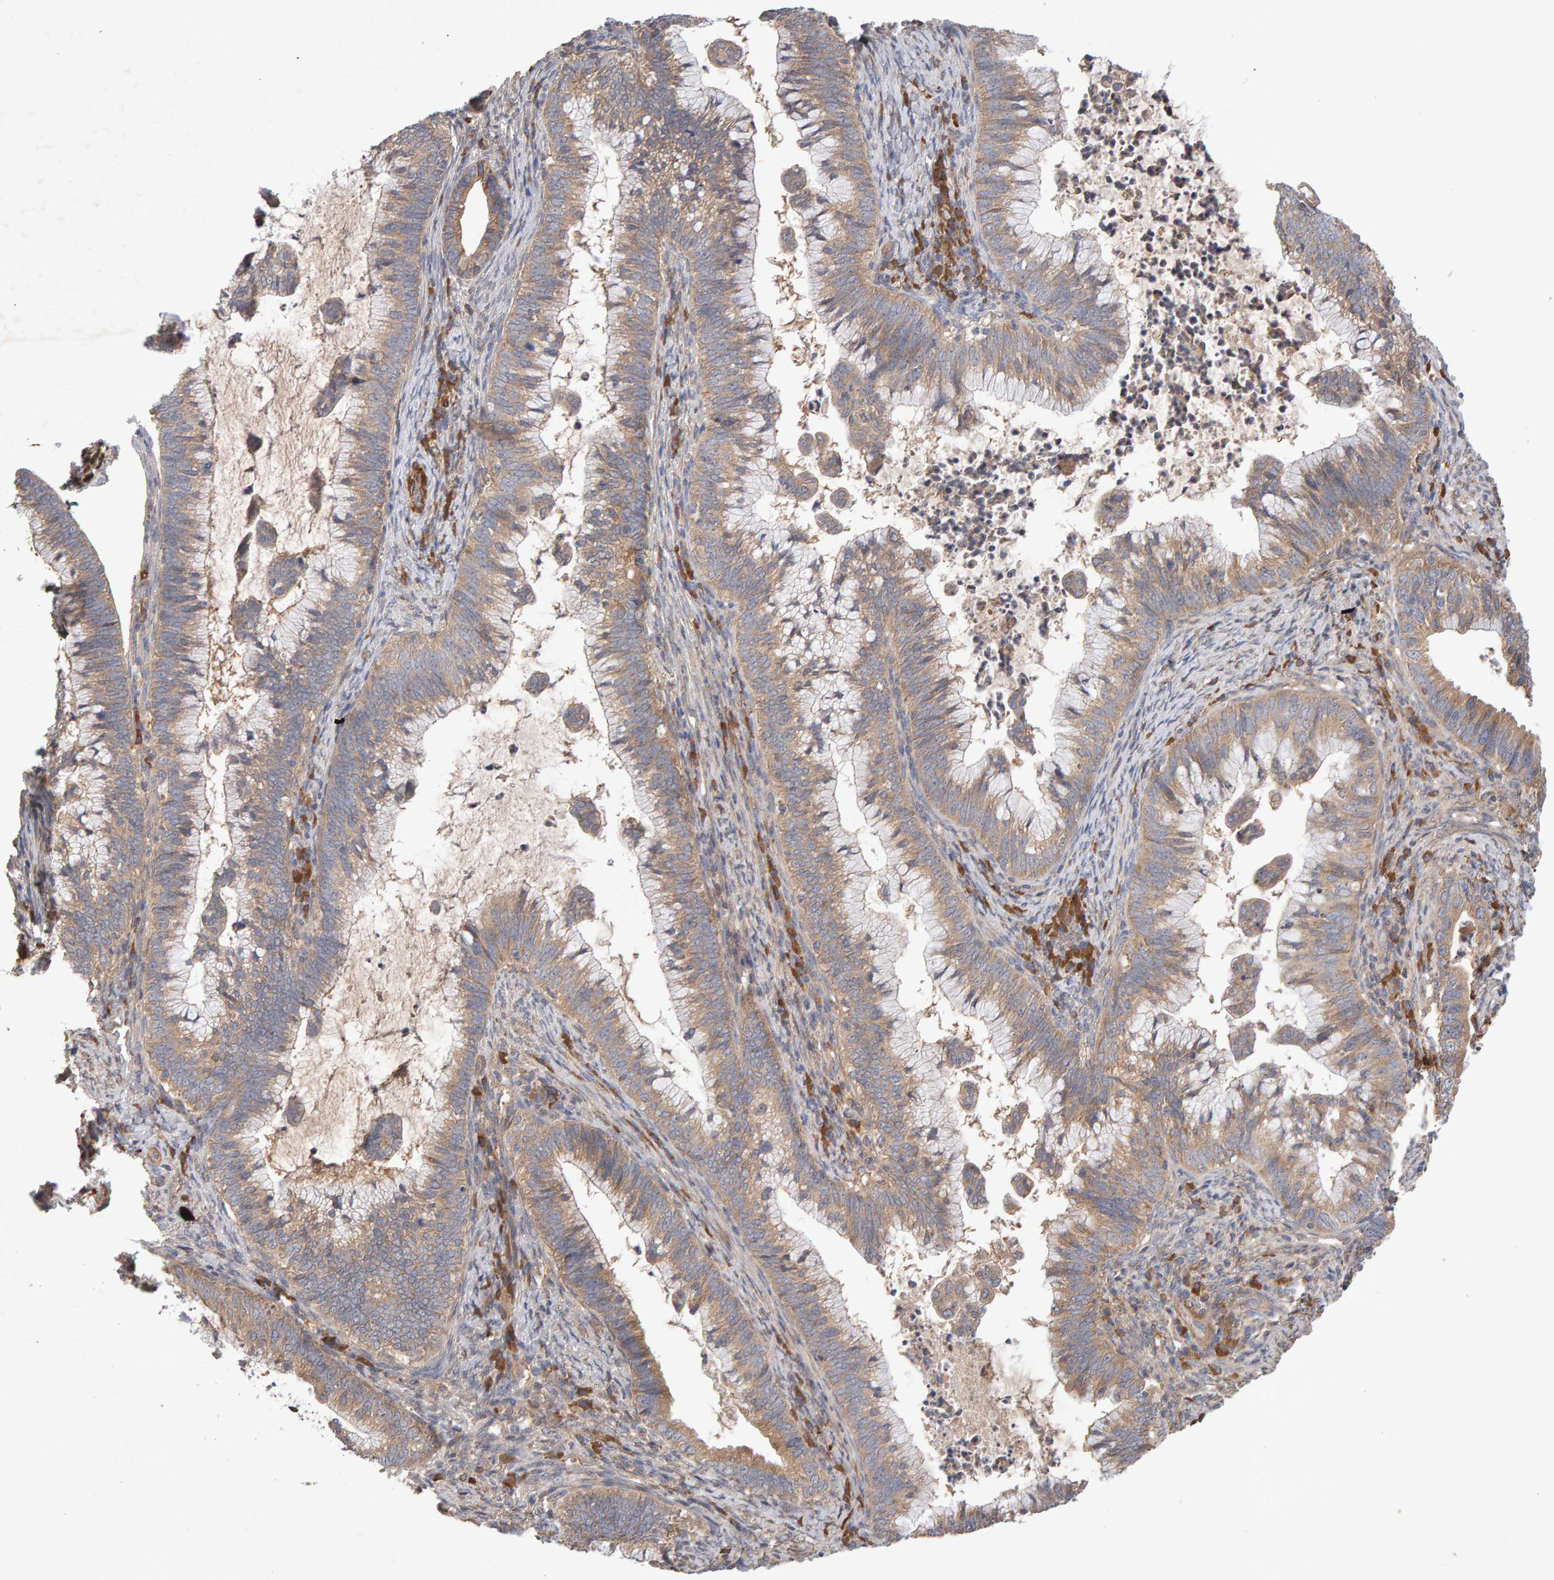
{"staining": {"intensity": "weak", "quantity": ">75%", "location": "cytoplasmic/membranous"}, "tissue": "cervical cancer", "cell_type": "Tumor cells", "image_type": "cancer", "snomed": [{"axis": "morphology", "description": "Adenocarcinoma, NOS"}, {"axis": "topography", "description": "Cervix"}], "caption": "Cervical cancer stained for a protein shows weak cytoplasmic/membranous positivity in tumor cells.", "gene": "RNF19A", "patient": {"sex": "female", "age": 36}}